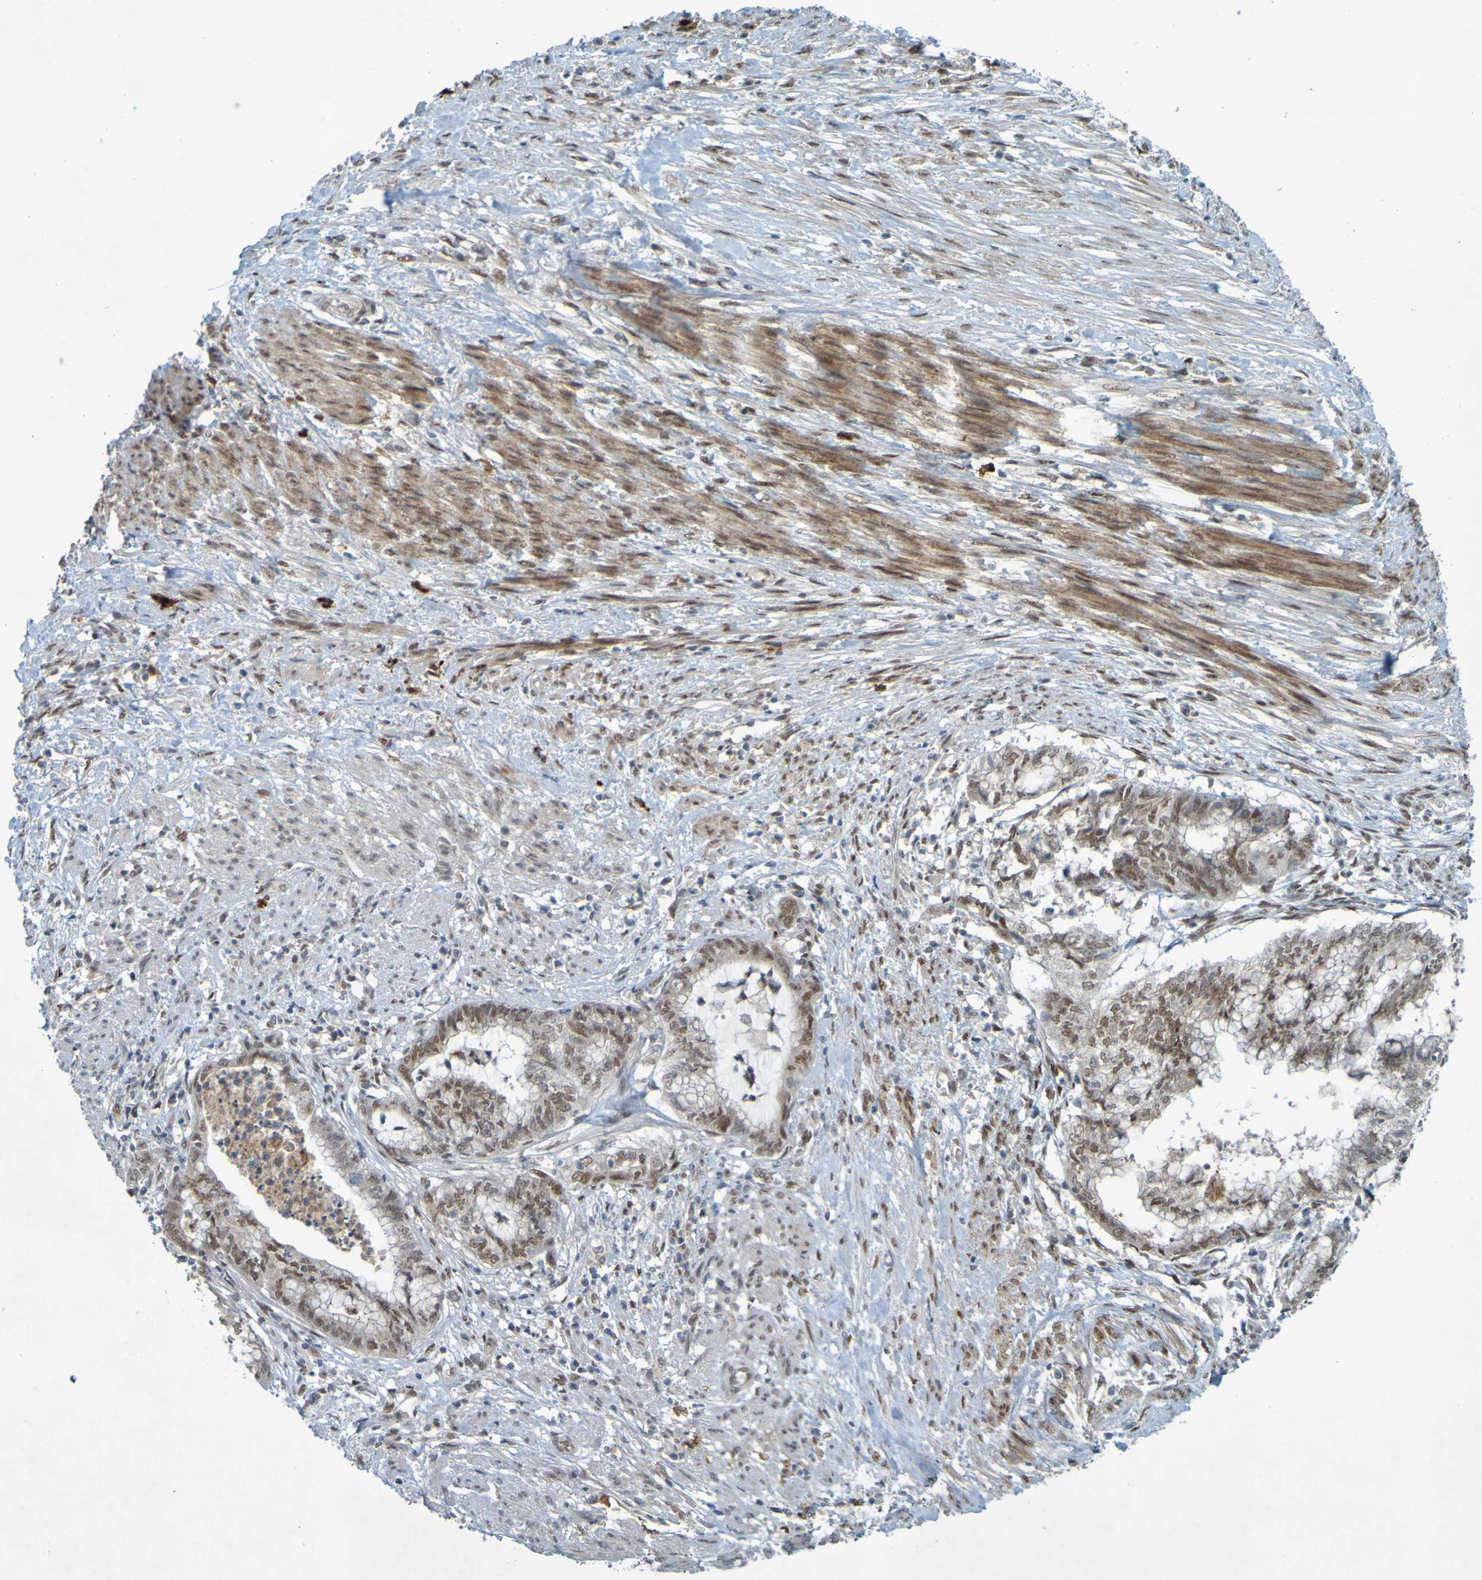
{"staining": {"intensity": "moderate", "quantity": ">75%", "location": "nuclear"}, "tissue": "endometrial cancer", "cell_type": "Tumor cells", "image_type": "cancer", "snomed": [{"axis": "morphology", "description": "Necrosis, NOS"}, {"axis": "morphology", "description": "Adenocarcinoma, NOS"}, {"axis": "topography", "description": "Endometrium"}], "caption": "Human endometrial cancer (adenocarcinoma) stained with a brown dye displays moderate nuclear positive staining in approximately >75% of tumor cells.", "gene": "MCPH1", "patient": {"sex": "female", "age": 79}}